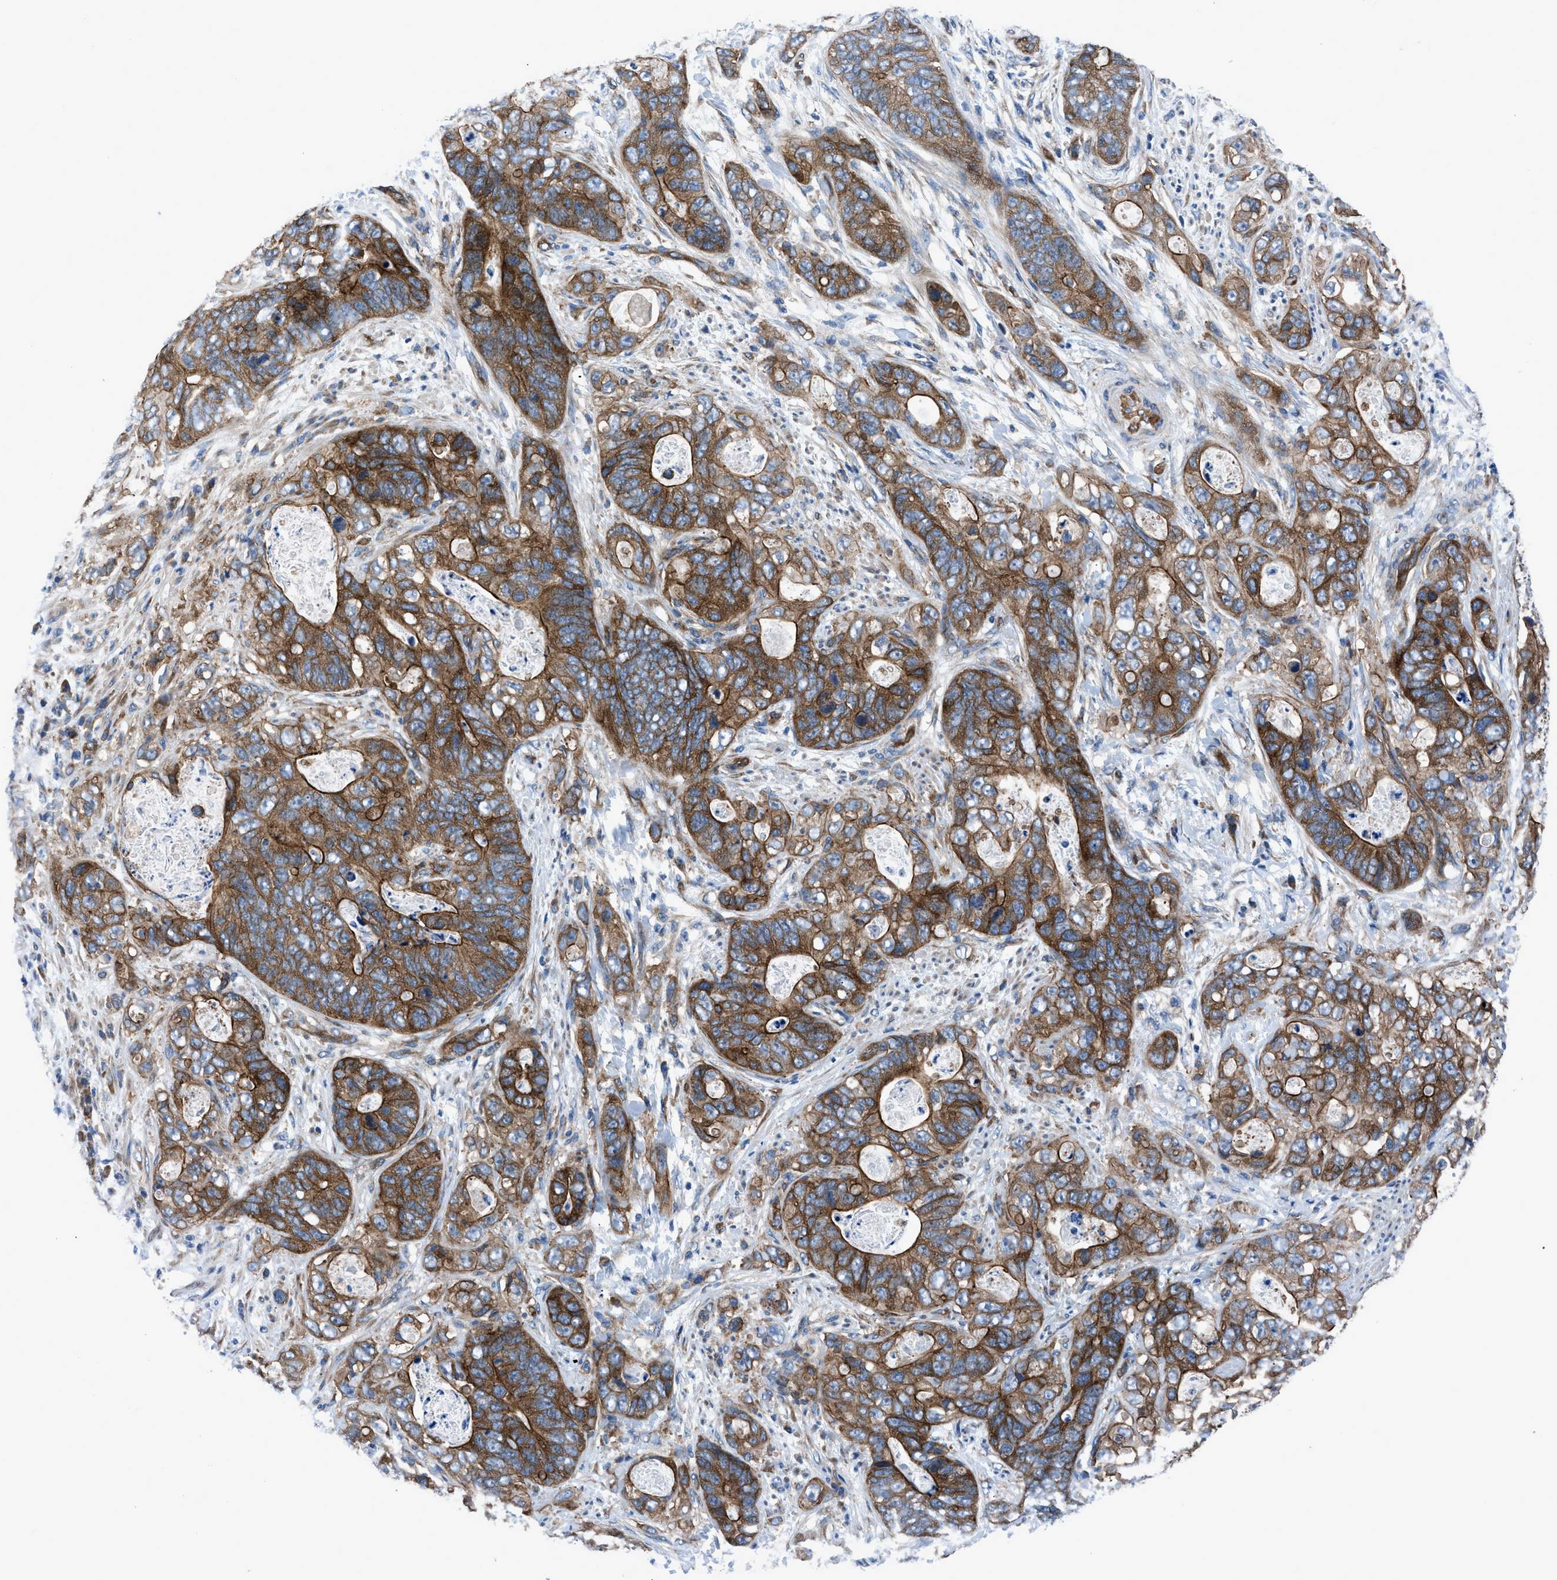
{"staining": {"intensity": "strong", "quantity": ">75%", "location": "cytoplasmic/membranous"}, "tissue": "stomach cancer", "cell_type": "Tumor cells", "image_type": "cancer", "snomed": [{"axis": "morphology", "description": "Adenocarcinoma, NOS"}, {"axis": "topography", "description": "Stomach"}], "caption": "An image showing strong cytoplasmic/membranous expression in approximately >75% of tumor cells in stomach cancer (adenocarcinoma), as visualized by brown immunohistochemical staining.", "gene": "TRIP4", "patient": {"sex": "female", "age": 89}}